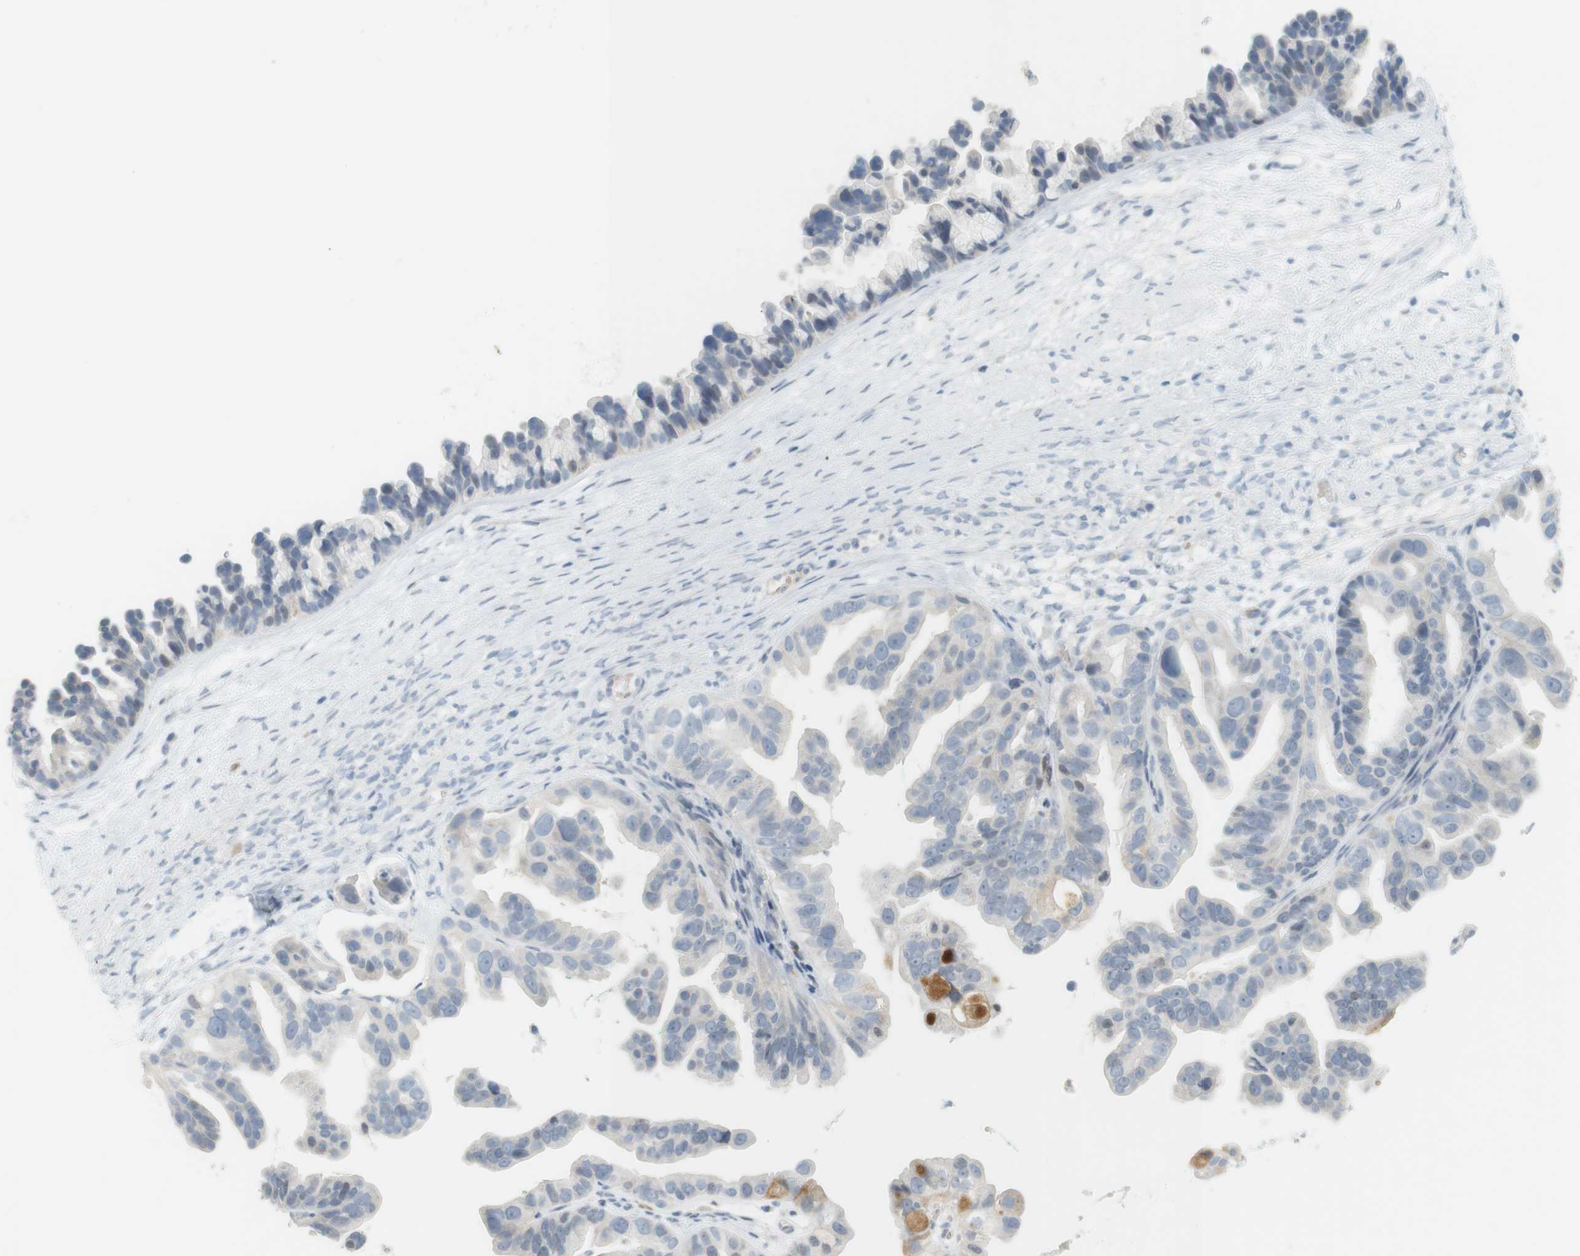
{"staining": {"intensity": "negative", "quantity": "none", "location": "none"}, "tissue": "ovarian cancer", "cell_type": "Tumor cells", "image_type": "cancer", "snomed": [{"axis": "morphology", "description": "Cystadenocarcinoma, serous, NOS"}, {"axis": "topography", "description": "Ovary"}], "caption": "Immunohistochemistry (IHC) of ovarian cancer (serous cystadenocarcinoma) shows no positivity in tumor cells.", "gene": "DMC1", "patient": {"sex": "female", "age": 56}}